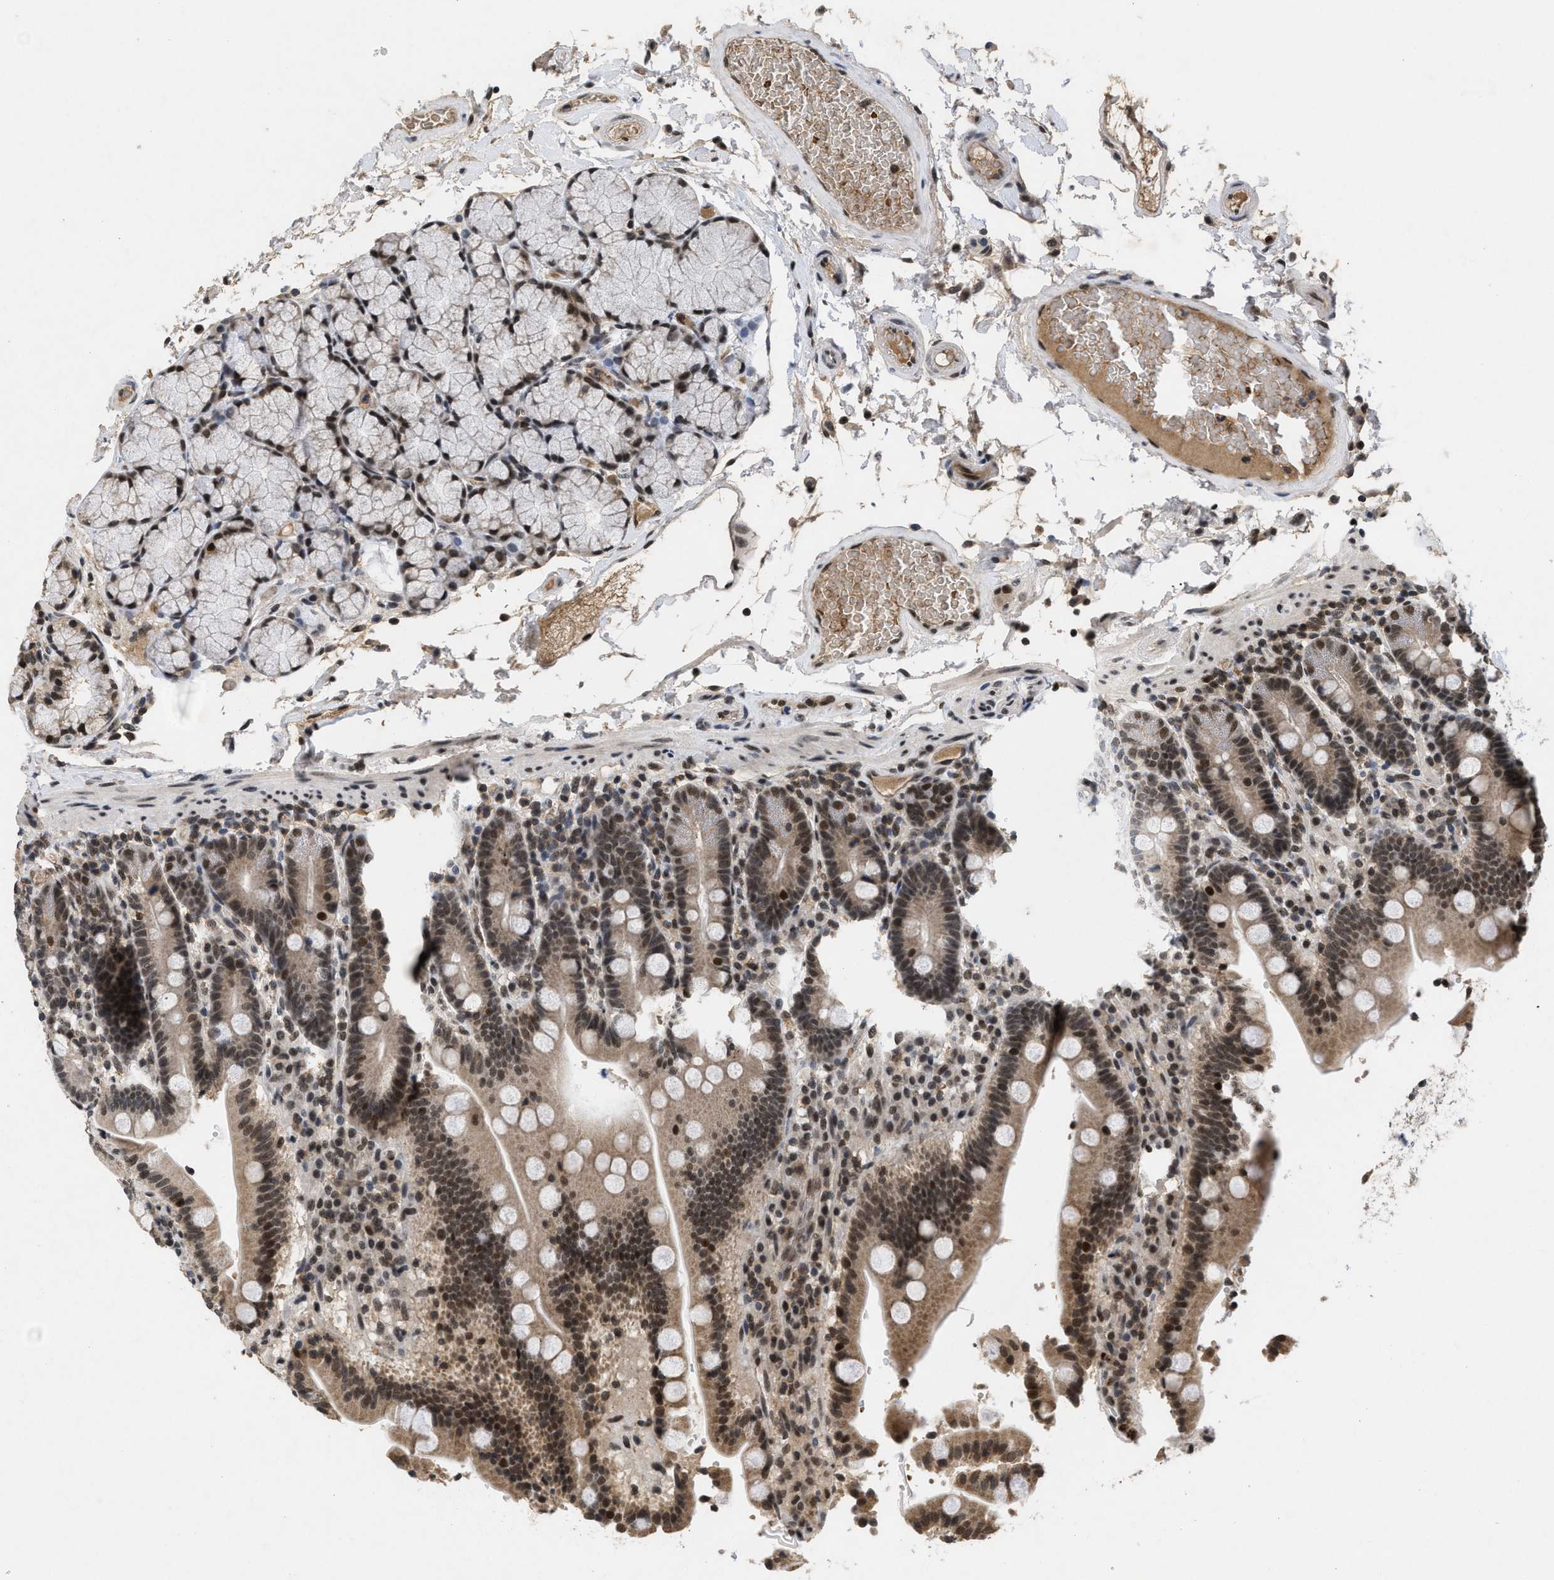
{"staining": {"intensity": "moderate", "quantity": ">75%", "location": "cytoplasmic/membranous,nuclear"}, "tissue": "duodenum", "cell_type": "Glandular cells", "image_type": "normal", "snomed": [{"axis": "morphology", "description": "Normal tissue, NOS"}, {"axis": "topography", "description": "Small intestine, NOS"}], "caption": "Brown immunohistochemical staining in unremarkable human duodenum exhibits moderate cytoplasmic/membranous,nuclear expression in about >75% of glandular cells. (brown staining indicates protein expression, while blue staining denotes nuclei).", "gene": "ZNF346", "patient": {"sex": "female", "age": 71}}